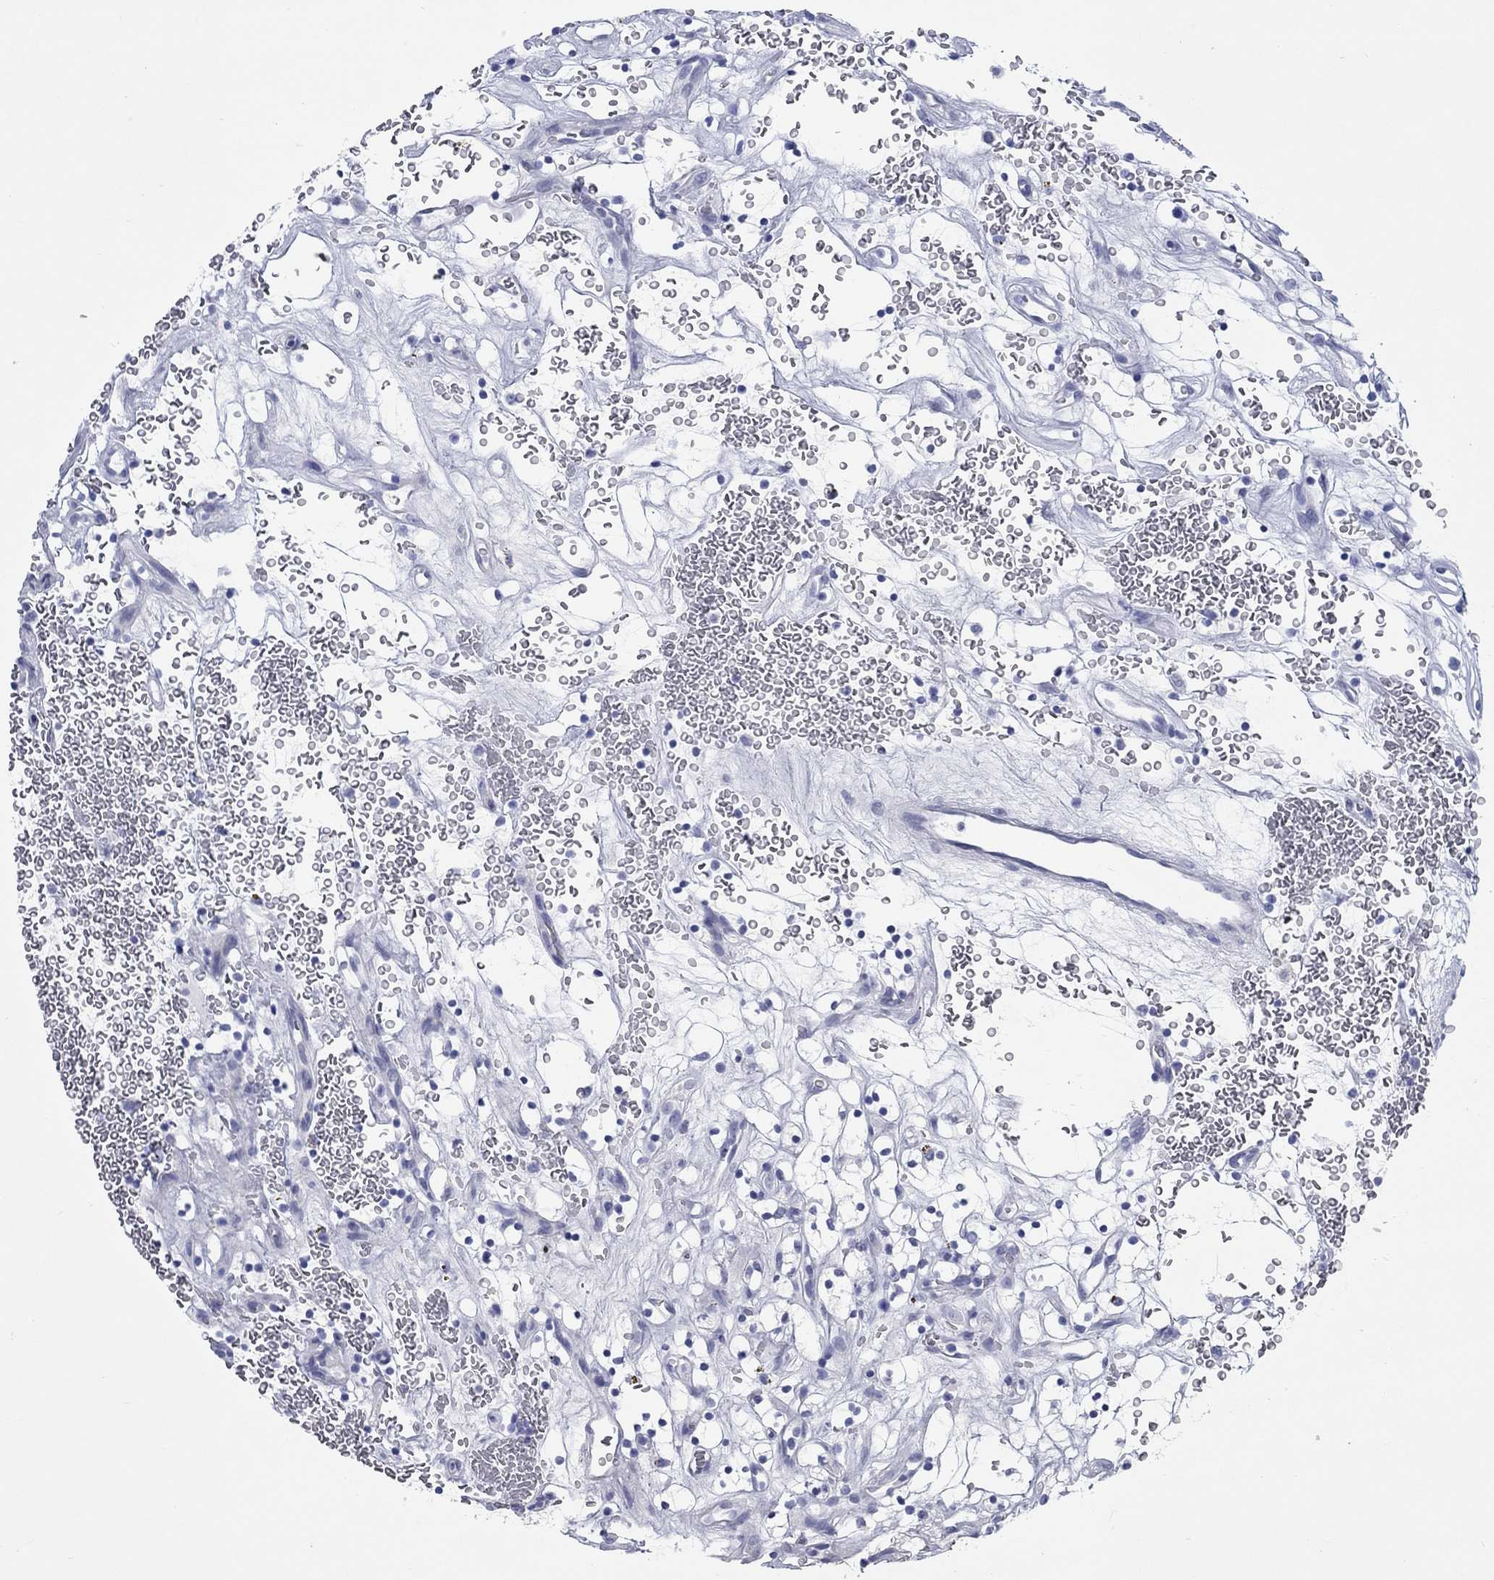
{"staining": {"intensity": "negative", "quantity": "none", "location": "none"}, "tissue": "renal cancer", "cell_type": "Tumor cells", "image_type": "cancer", "snomed": [{"axis": "morphology", "description": "Adenocarcinoma, NOS"}, {"axis": "topography", "description": "Kidney"}], "caption": "Immunohistochemistry of renal cancer (adenocarcinoma) reveals no expression in tumor cells. The staining was performed using DAB (3,3'-diaminobenzidine) to visualize the protein expression in brown, while the nuclei were stained in blue with hematoxylin (Magnification: 20x).", "gene": "CCNA1", "patient": {"sex": "female", "age": 64}}